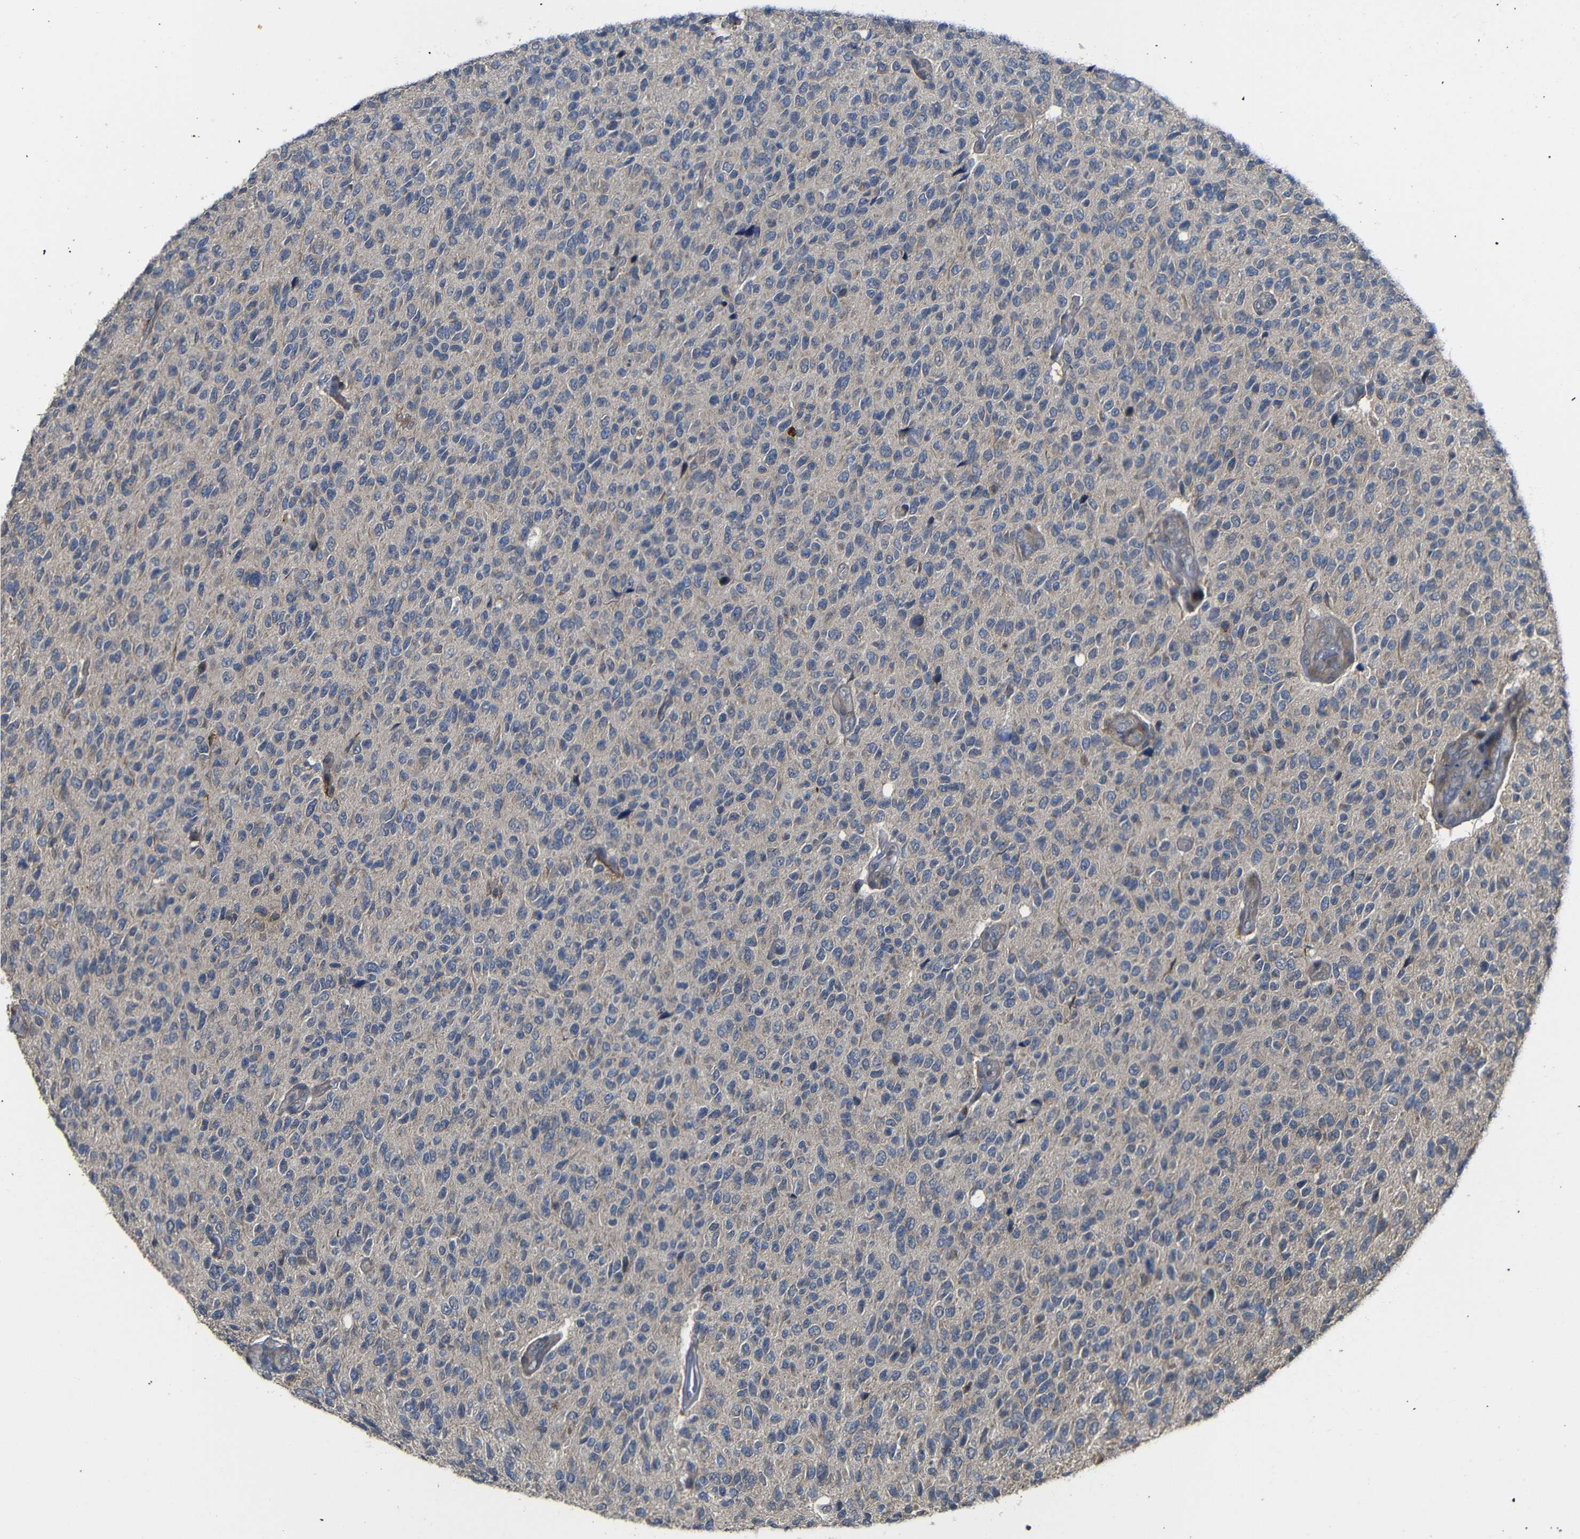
{"staining": {"intensity": "negative", "quantity": "none", "location": "none"}, "tissue": "glioma", "cell_type": "Tumor cells", "image_type": "cancer", "snomed": [{"axis": "morphology", "description": "Glioma, malignant, High grade"}, {"axis": "topography", "description": "pancreas cauda"}], "caption": "Human malignant glioma (high-grade) stained for a protein using immunohistochemistry shows no expression in tumor cells.", "gene": "ATG12", "patient": {"sex": "male", "age": 60}}